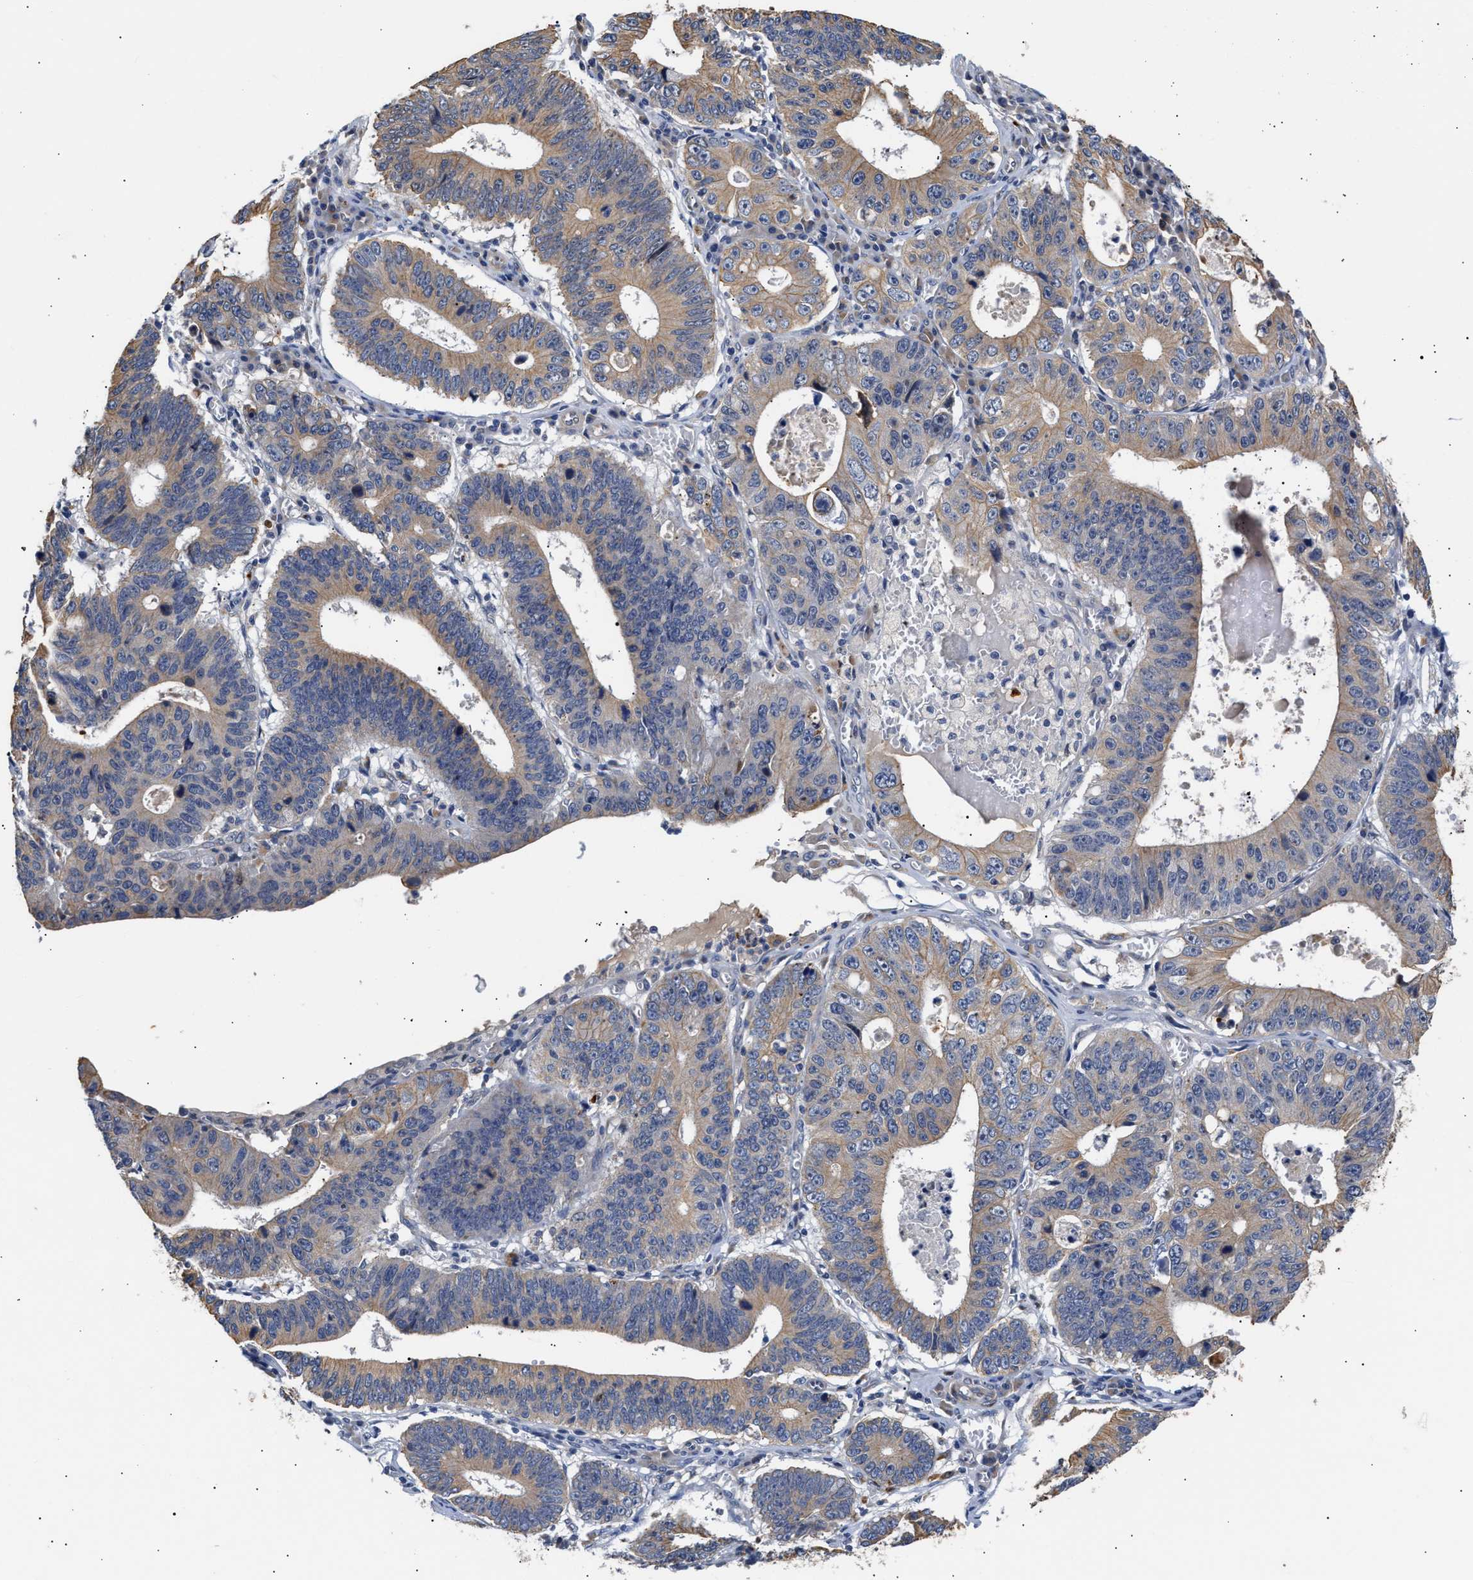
{"staining": {"intensity": "weak", "quantity": ">75%", "location": "cytoplasmic/membranous"}, "tissue": "stomach cancer", "cell_type": "Tumor cells", "image_type": "cancer", "snomed": [{"axis": "morphology", "description": "Adenocarcinoma, NOS"}, {"axis": "topography", "description": "Stomach"}], "caption": "A brown stain labels weak cytoplasmic/membranous staining of a protein in human stomach adenocarcinoma tumor cells.", "gene": "CCDC146", "patient": {"sex": "male", "age": 59}}